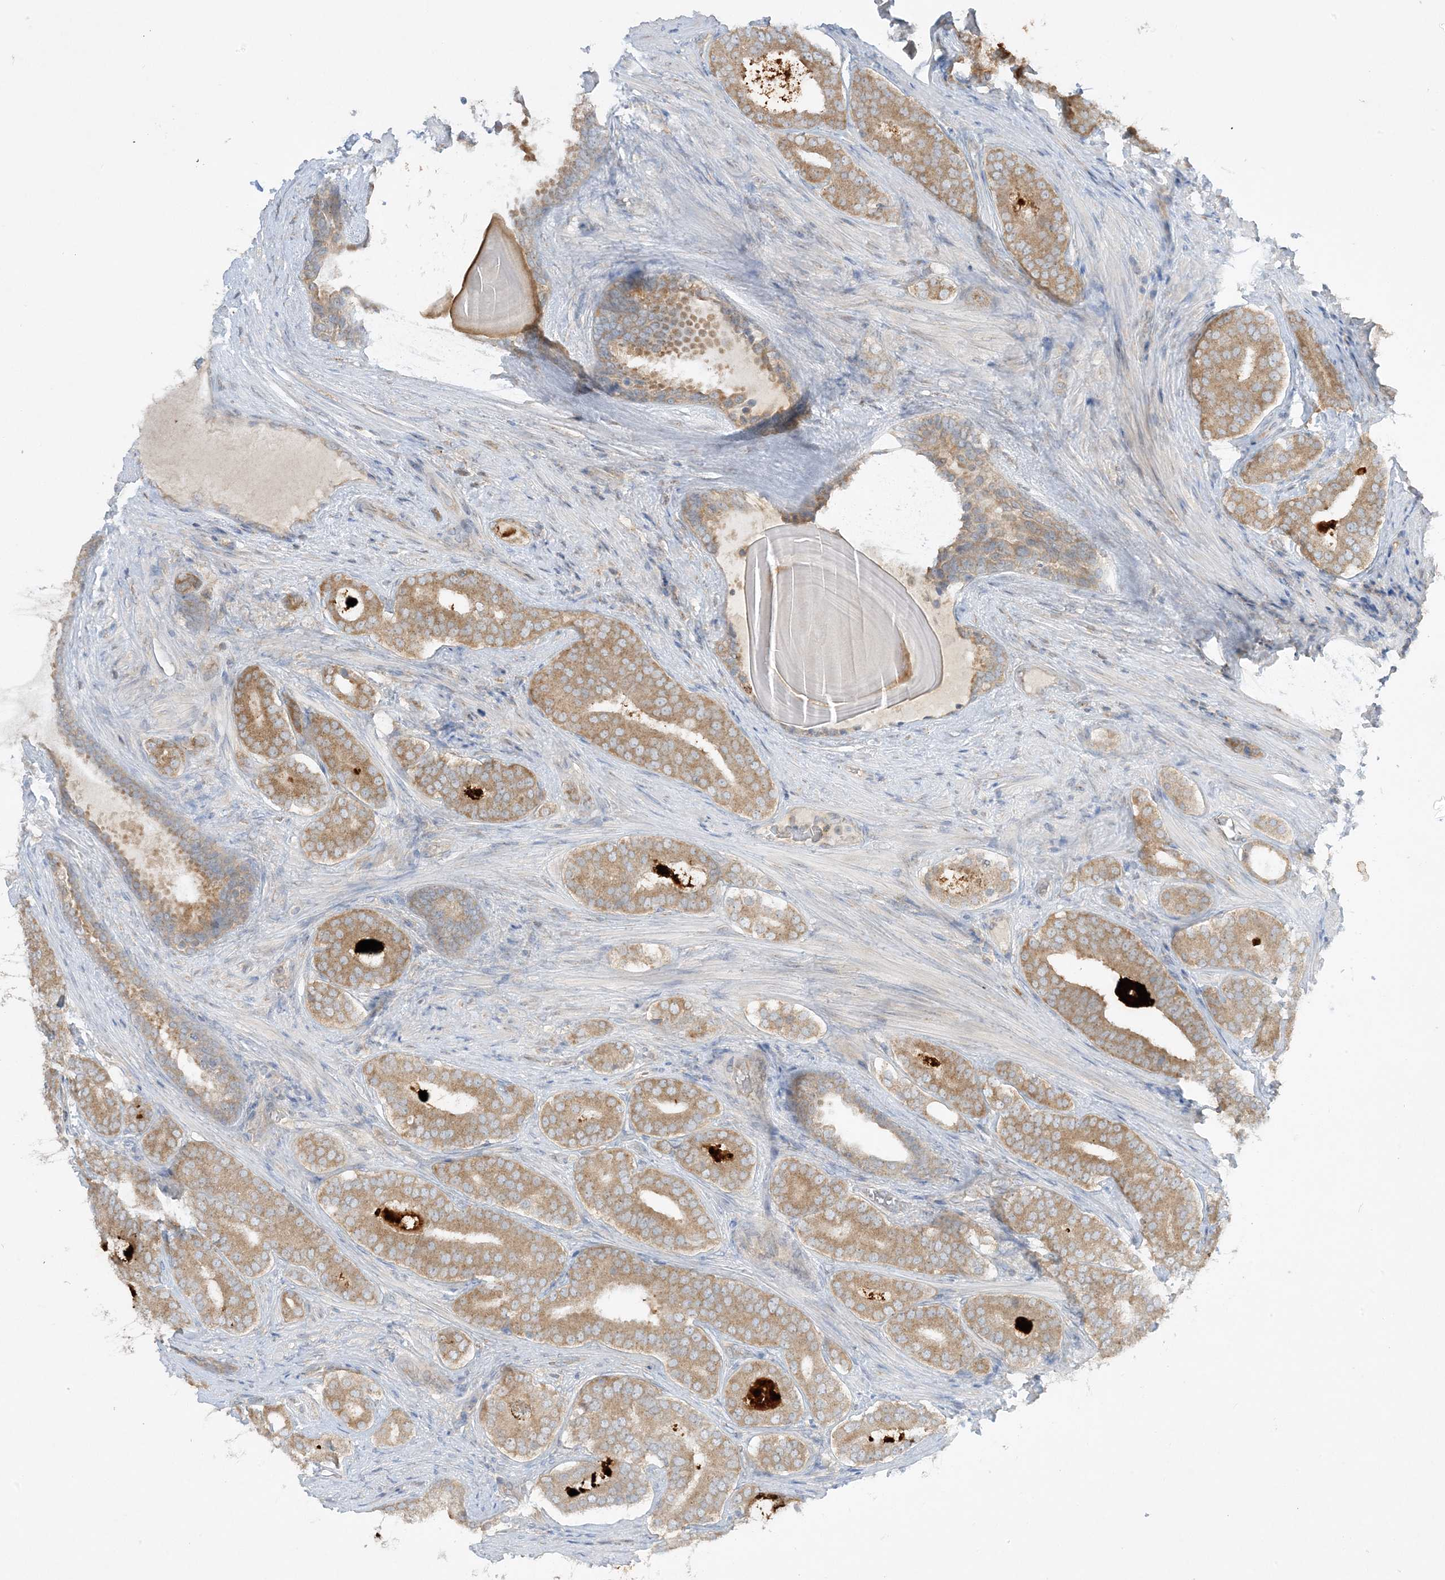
{"staining": {"intensity": "moderate", "quantity": ">75%", "location": "cytoplasmic/membranous"}, "tissue": "prostate cancer", "cell_type": "Tumor cells", "image_type": "cancer", "snomed": [{"axis": "morphology", "description": "Adenocarcinoma, High grade"}, {"axis": "topography", "description": "Prostate"}], "caption": "This is a photomicrograph of immunohistochemistry (IHC) staining of prostate adenocarcinoma (high-grade), which shows moderate staining in the cytoplasmic/membranous of tumor cells.", "gene": "RPP40", "patient": {"sex": "male", "age": 60}}